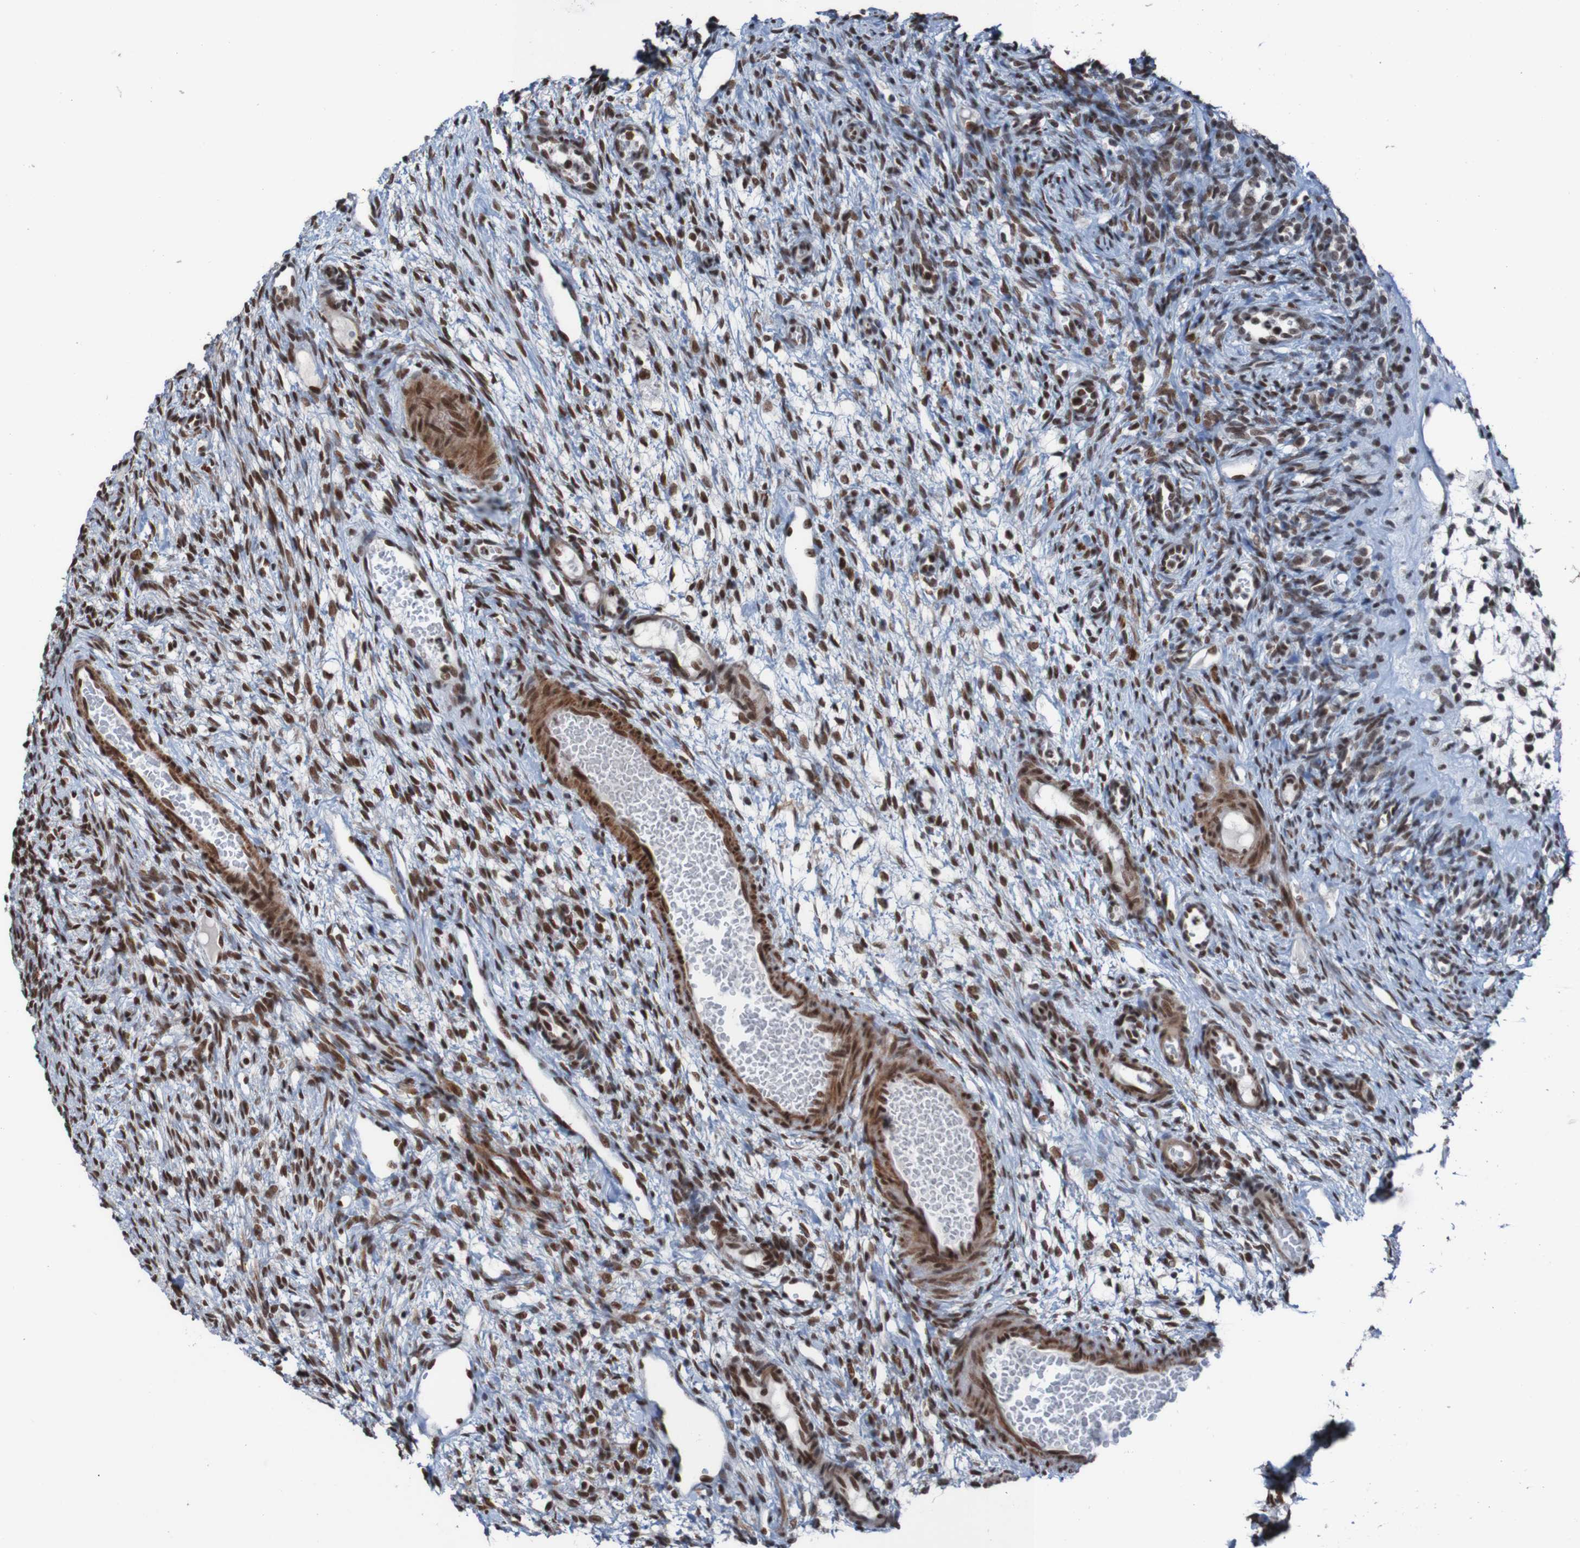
{"staining": {"intensity": "strong", "quantity": ">75%", "location": "nuclear"}, "tissue": "ovary", "cell_type": "Ovarian stroma cells", "image_type": "normal", "snomed": [{"axis": "morphology", "description": "Normal tissue, NOS"}, {"axis": "topography", "description": "Ovary"}], "caption": "Protein expression analysis of unremarkable human ovary reveals strong nuclear expression in about >75% of ovarian stroma cells. (DAB IHC with brightfield microscopy, high magnification).", "gene": "PHF2", "patient": {"sex": "female", "age": 33}}